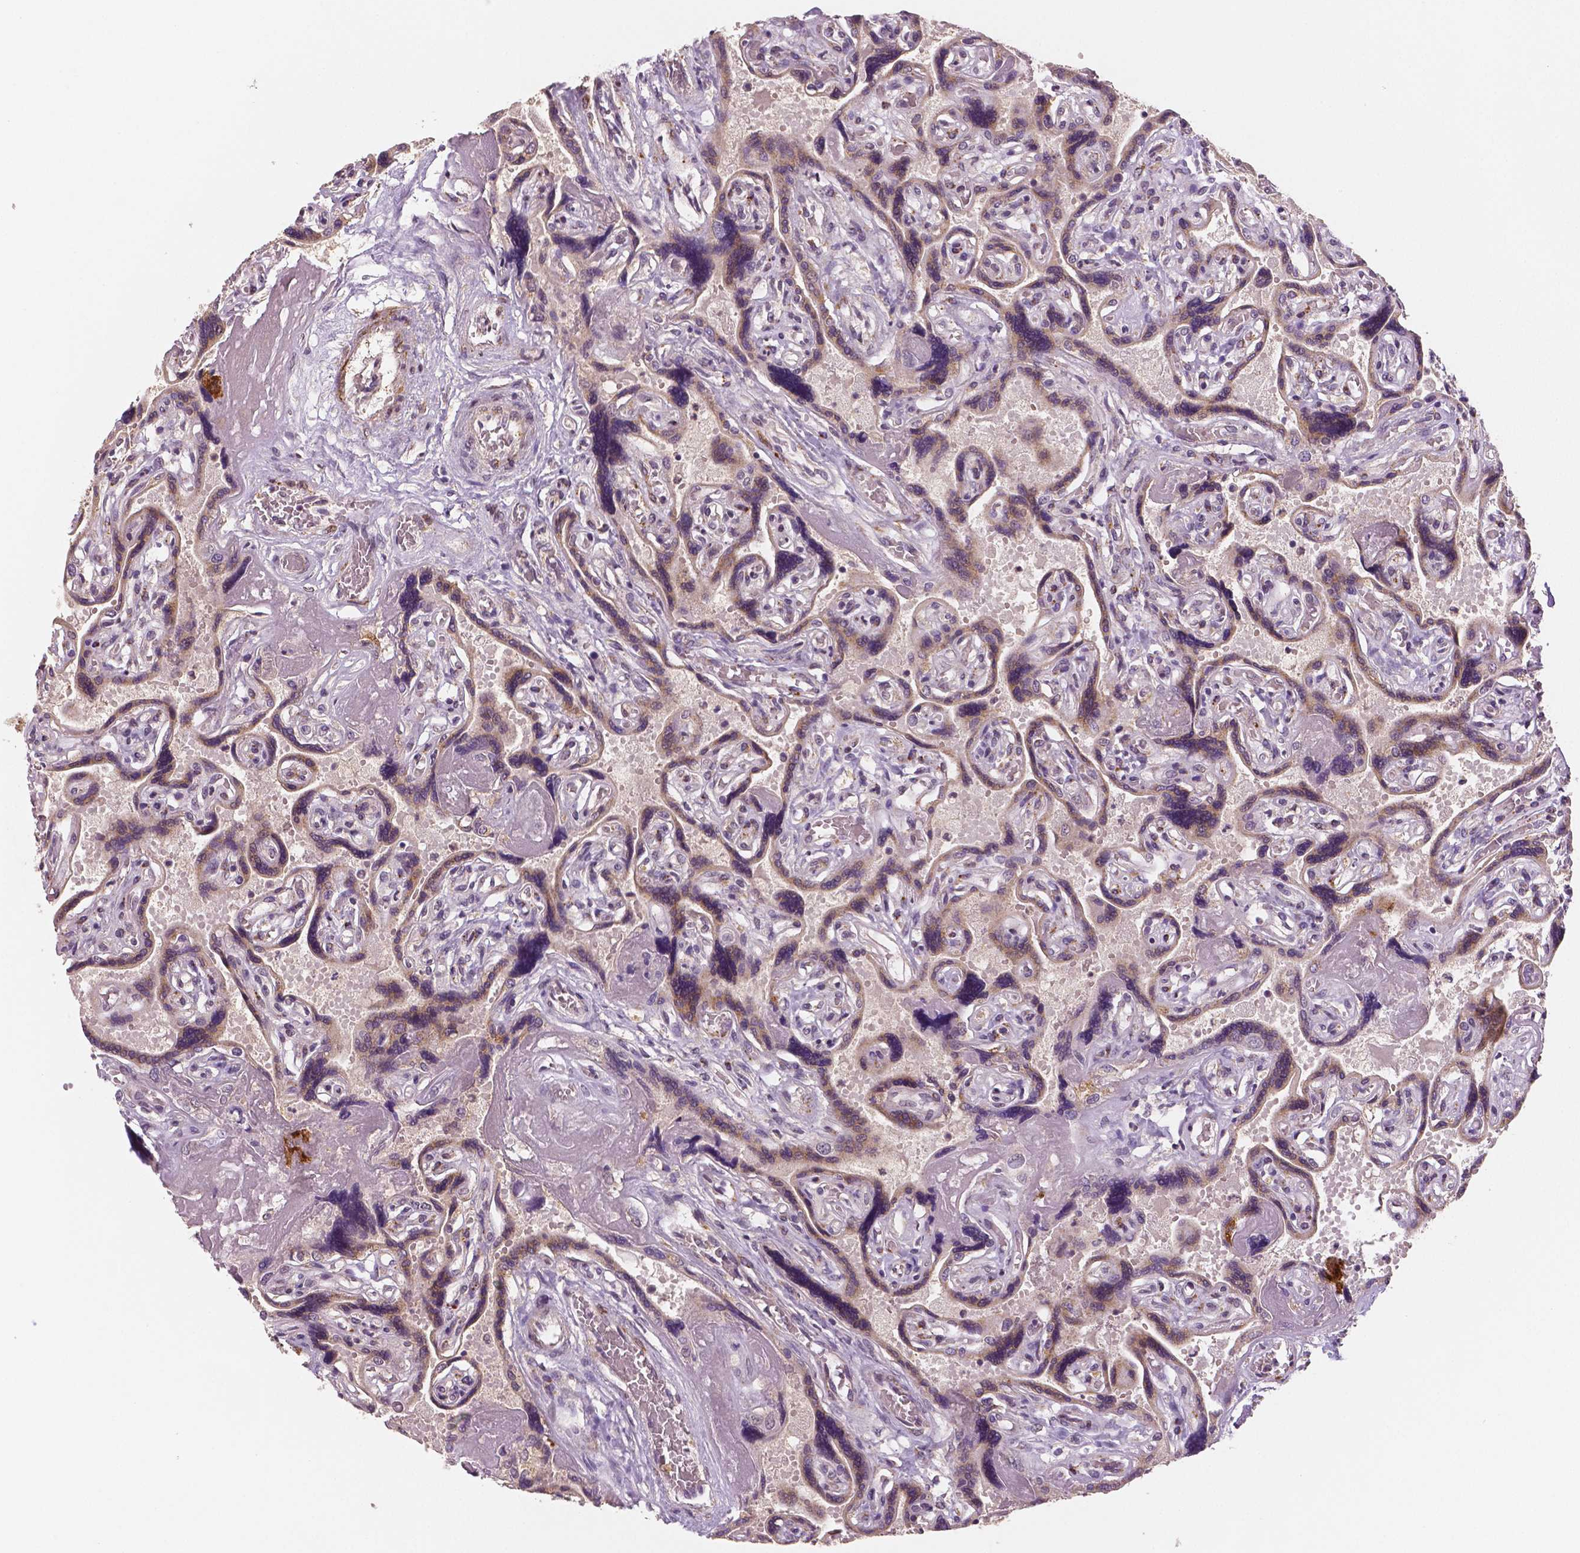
{"staining": {"intensity": "moderate", "quantity": ">75%", "location": "cytoplasmic/membranous,nuclear"}, "tissue": "placenta", "cell_type": "Decidual cells", "image_type": "normal", "snomed": [{"axis": "morphology", "description": "Normal tissue, NOS"}, {"axis": "topography", "description": "Placenta"}], "caption": "Immunohistochemical staining of normal placenta displays medium levels of moderate cytoplasmic/membranous,nuclear staining in about >75% of decidual cells. Ihc stains the protein of interest in brown and the nuclei are stained blue.", "gene": "STAT3", "patient": {"sex": "female", "age": 32}}